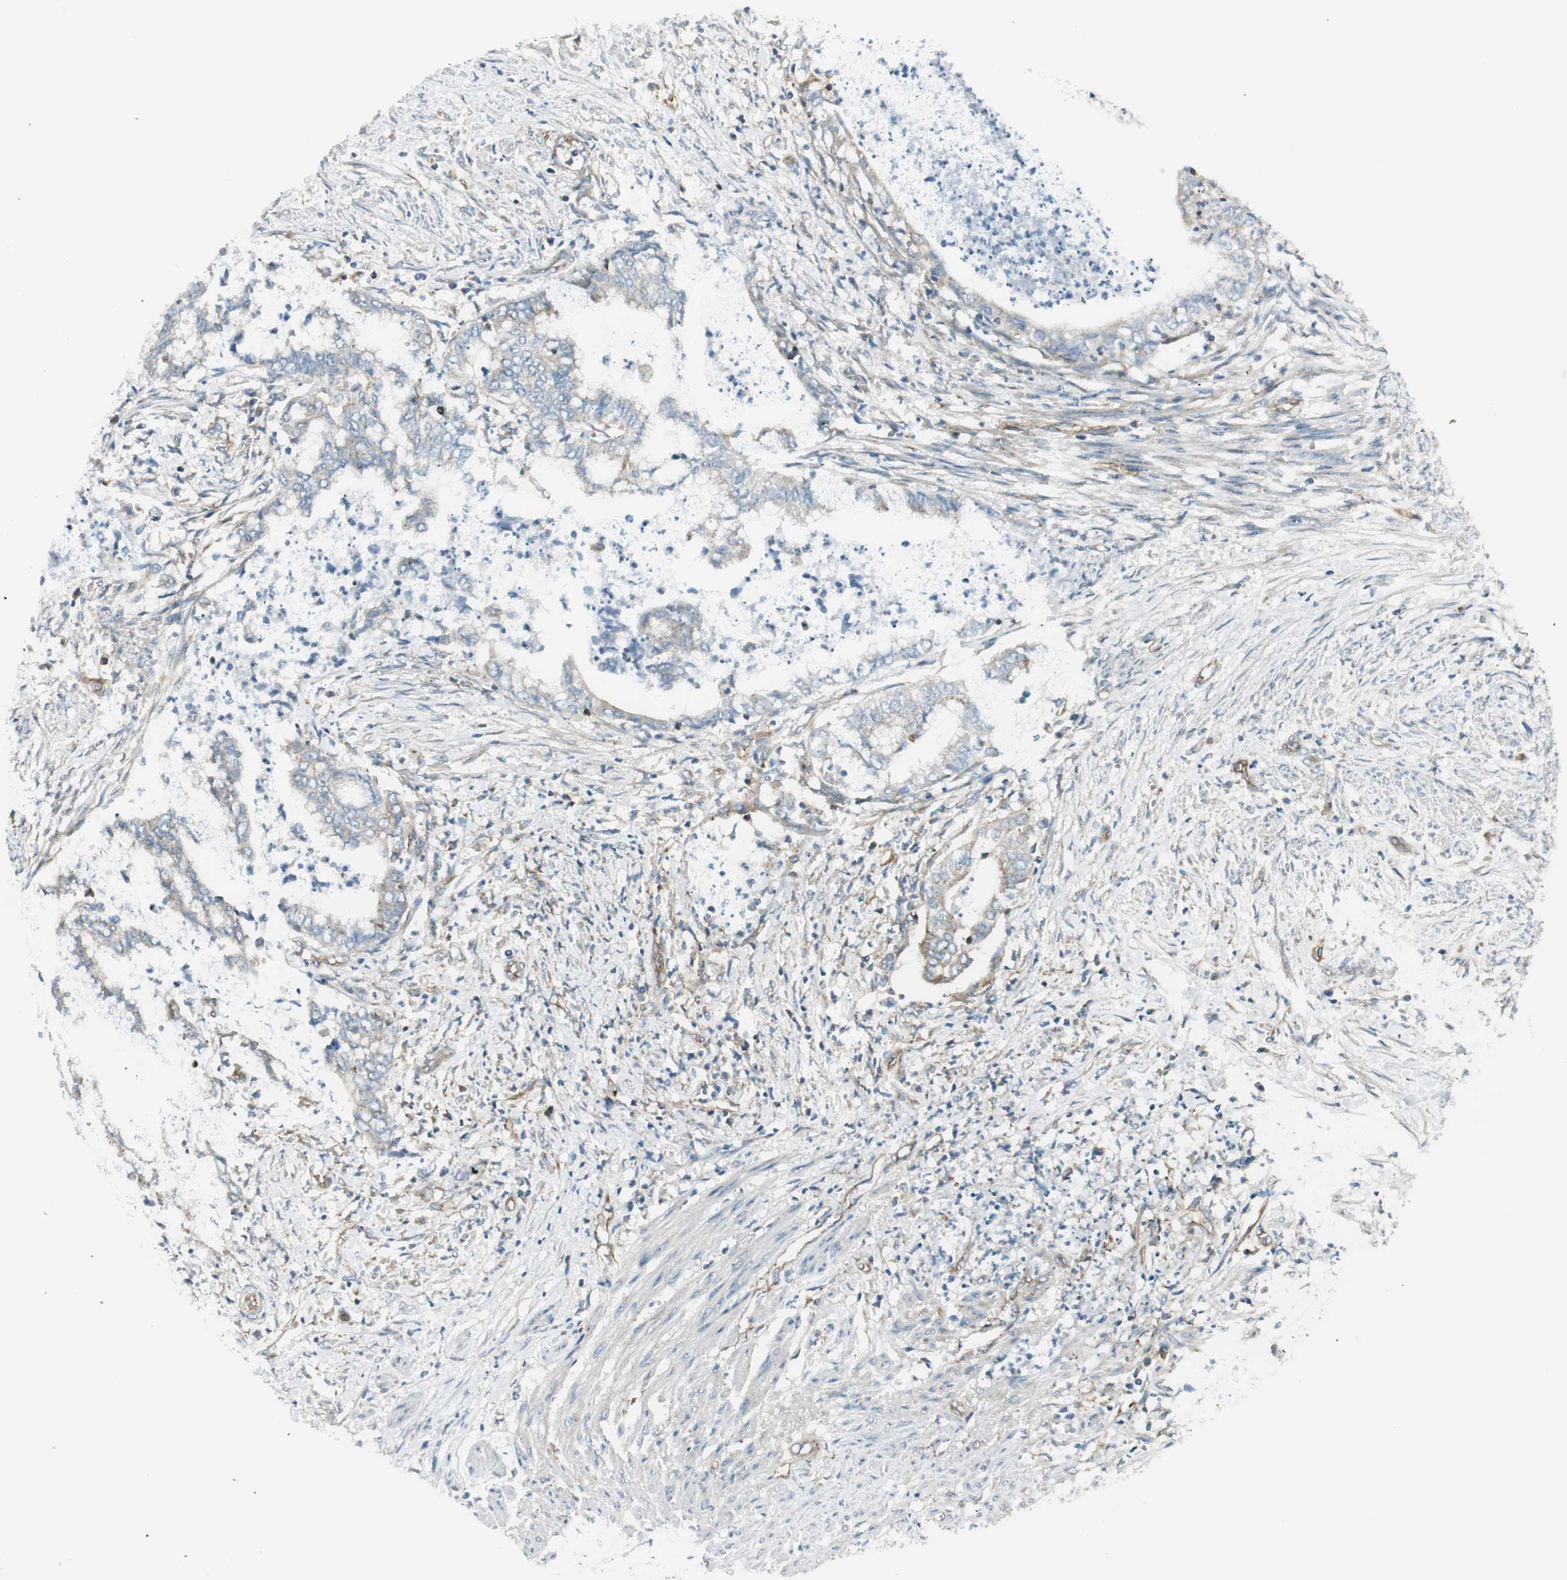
{"staining": {"intensity": "weak", "quantity": "<25%", "location": "cytoplasmic/membranous"}, "tissue": "endometrial cancer", "cell_type": "Tumor cells", "image_type": "cancer", "snomed": [{"axis": "morphology", "description": "Necrosis, NOS"}, {"axis": "morphology", "description": "Adenocarcinoma, NOS"}, {"axis": "topography", "description": "Endometrium"}], "caption": "The immunohistochemistry image has no significant staining in tumor cells of endometrial cancer tissue.", "gene": "AGFG1", "patient": {"sex": "female", "age": 79}}